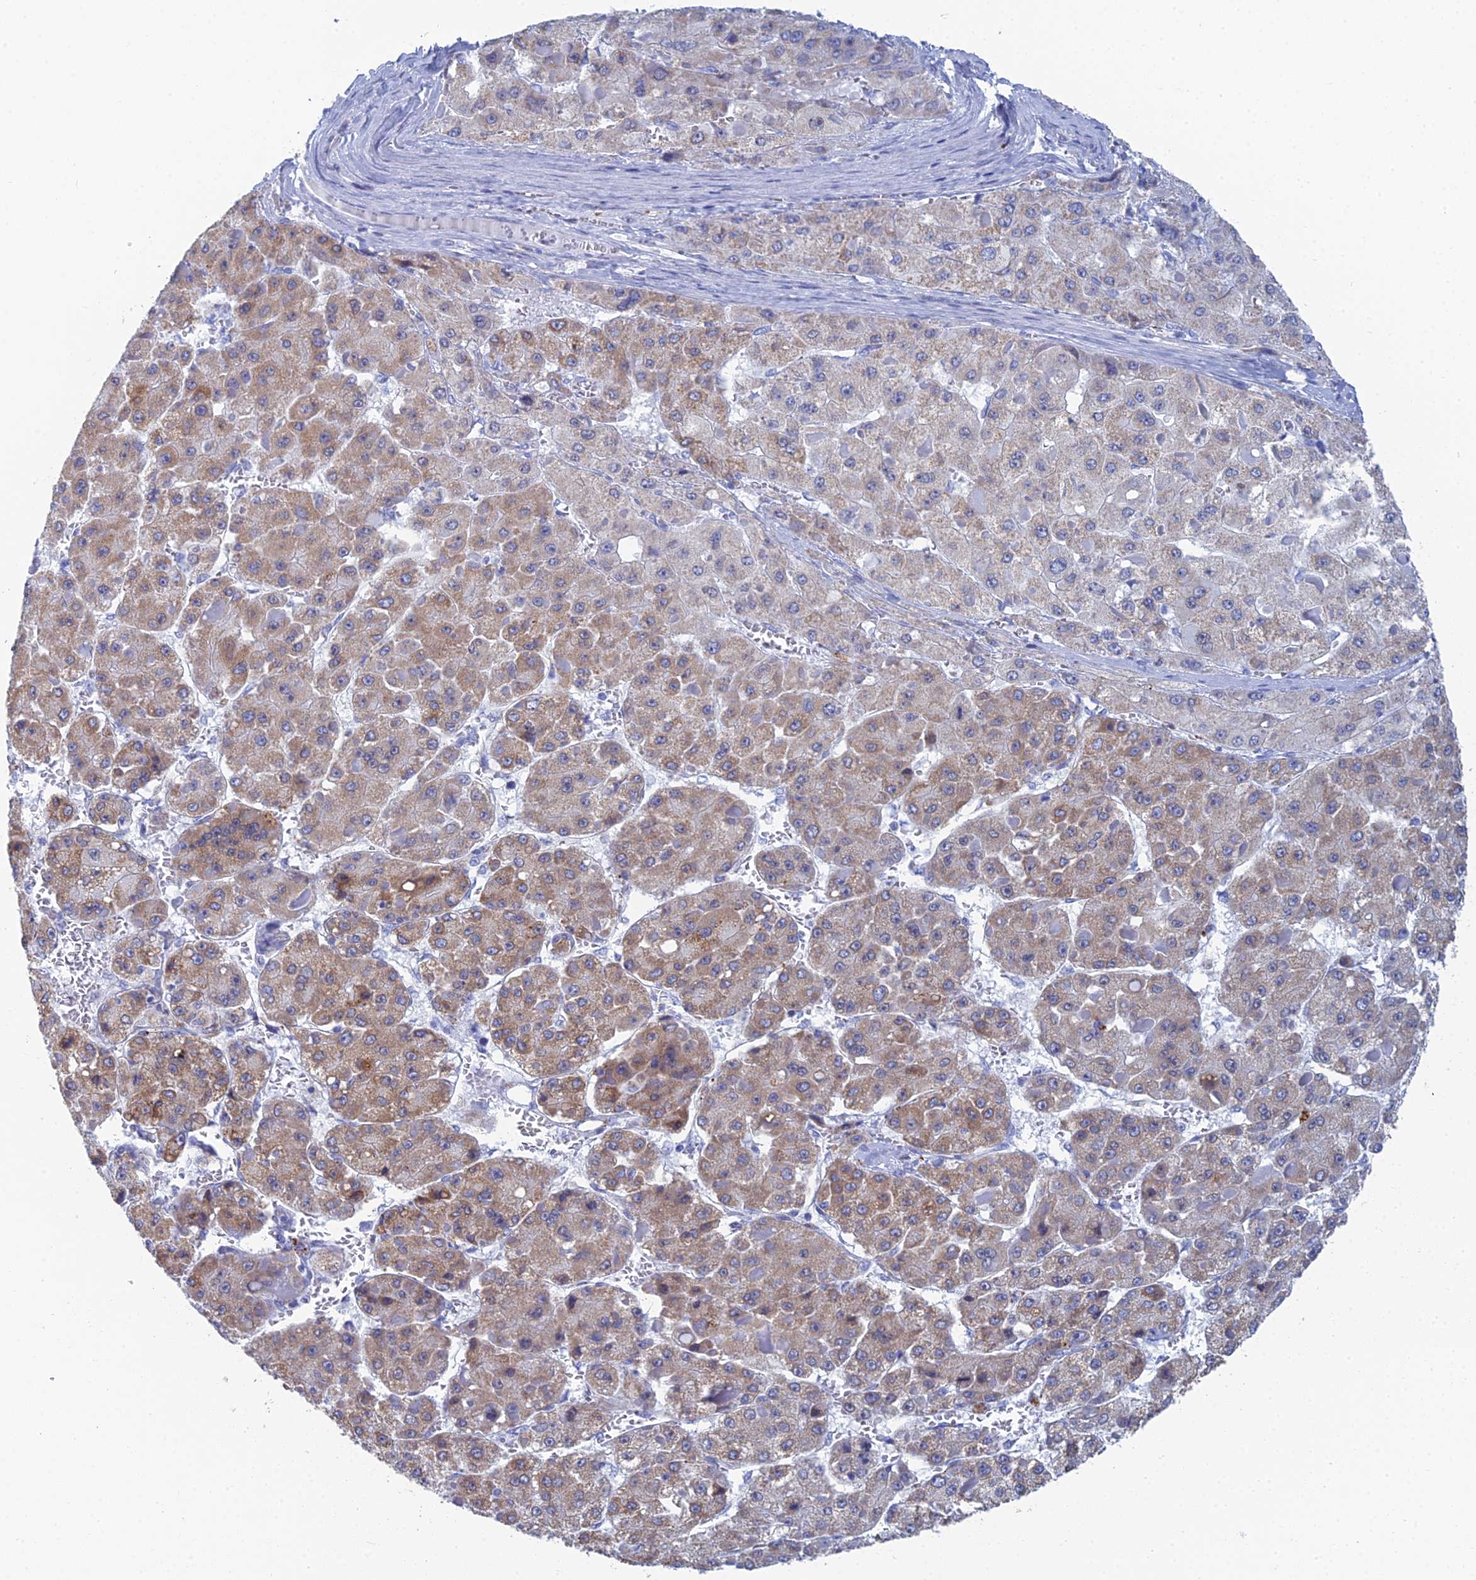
{"staining": {"intensity": "moderate", "quantity": "25%-75%", "location": "cytoplasmic/membranous"}, "tissue": "liver cancer", "cell_type": "Tumor cells", "image_type": "cancer", "snomed": [{"axis": "morphology", "description": "Carcinoma, Hepatocellular, NOS"}, {"axis": "topography", "description": "Liver"}], "caption": "There is medium levels of moderate cytoplasmic/membranous staining in tumor cells of liver cancer (hepatocellular carcinoma), as demonstrated by immunohistochemical staining (brown color).", "gene": "CFAP210", "patient": {"sex": "female", "age": 73}}